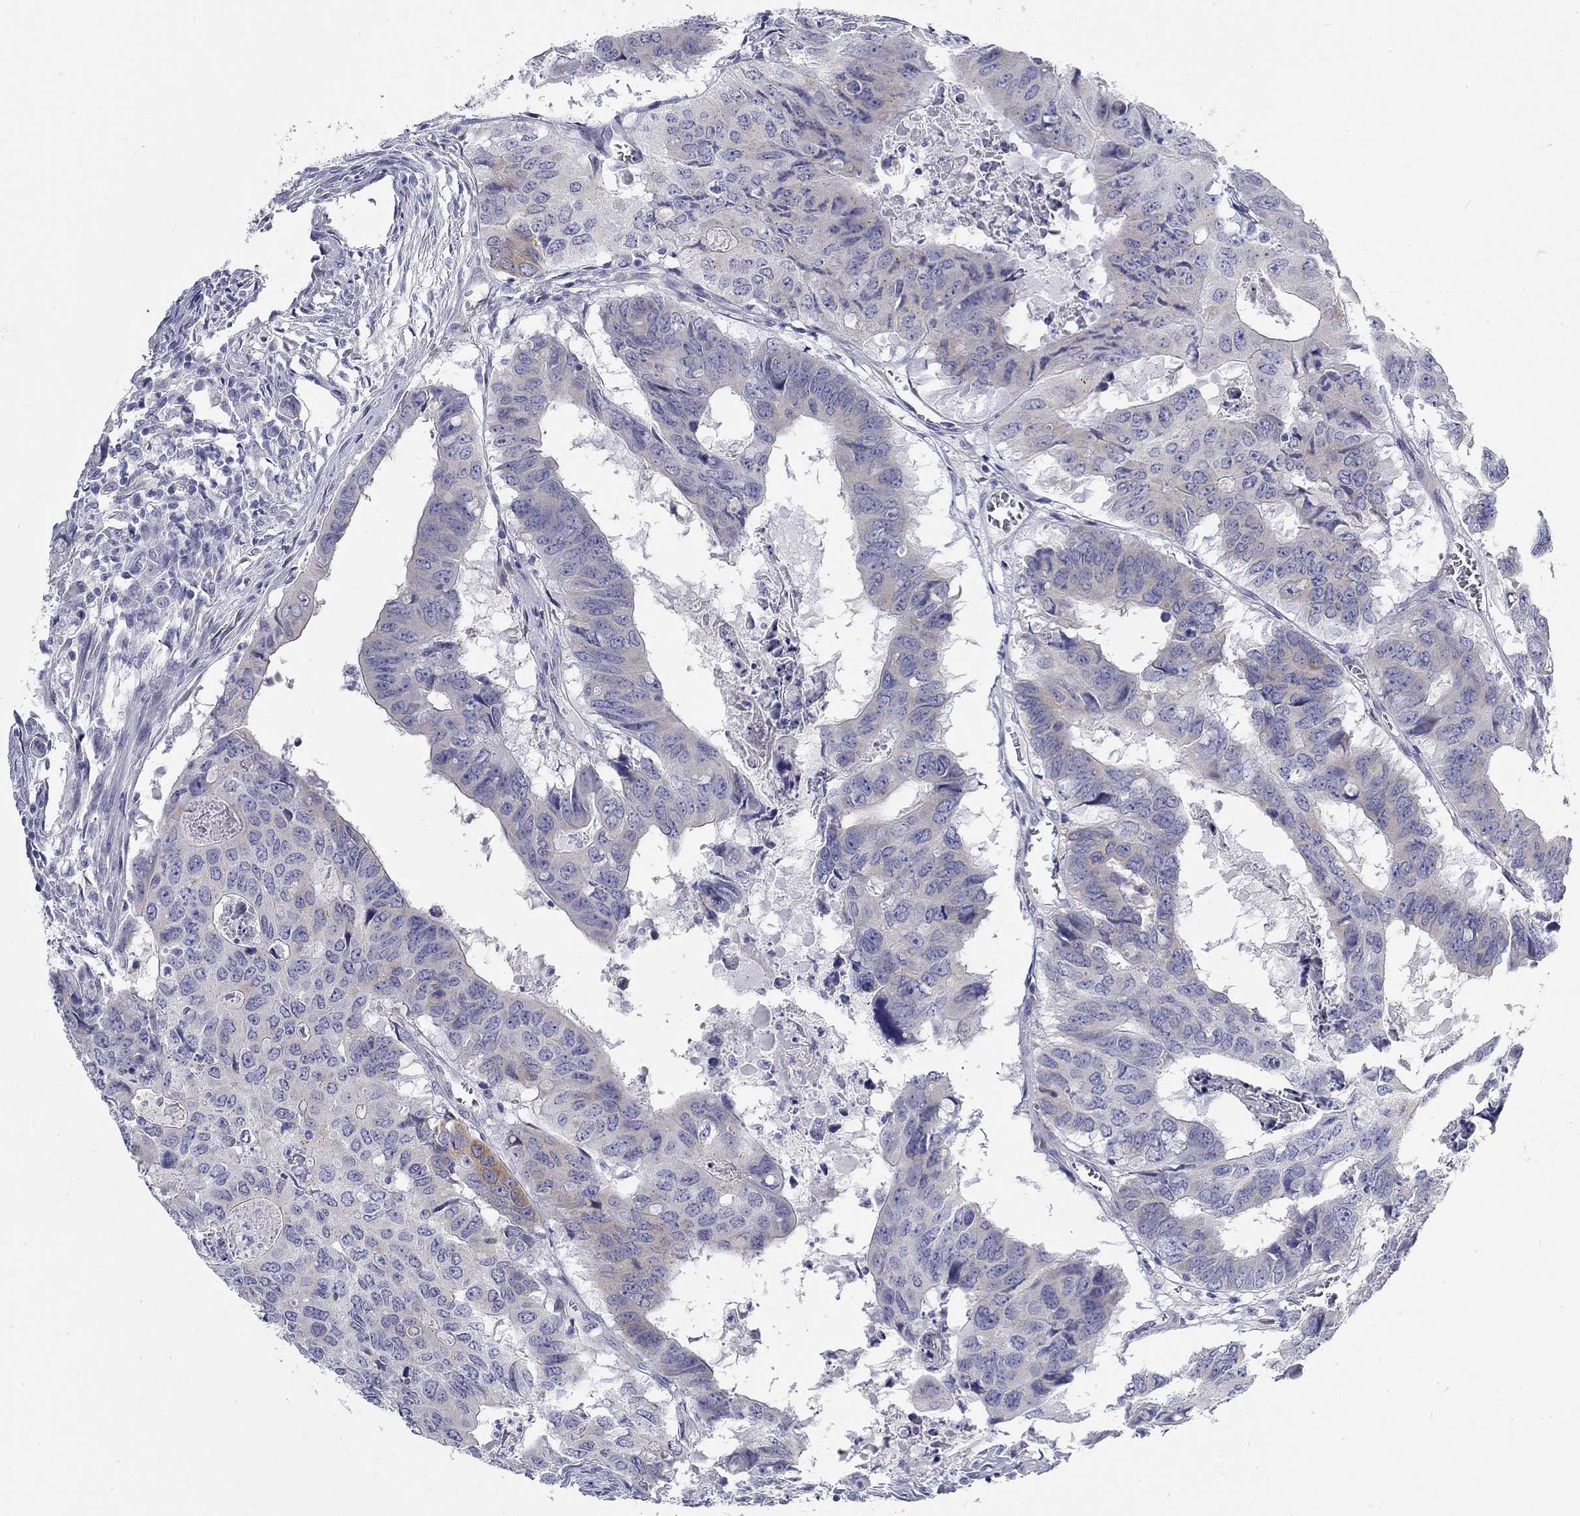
{"staining": {"intensity": "negative", "quantity": "none", "location": "none"}, "tissue": "colorectal cancer", "cell_type": "Tumor cells", "image_type": "cancer", "snomed": [{"axis": "morphology", "description": "Adenocarcinoma, NOS"}, {"axis": "topography", "description": "Colon"}], "caption": "Colorectal cancer (adenocarcinoma) stained for a protein using immunohistochemistry reveals no staining tumor cells.", "gene": "GALNTL5", "patient": {"sex": "male", "age": 79}}